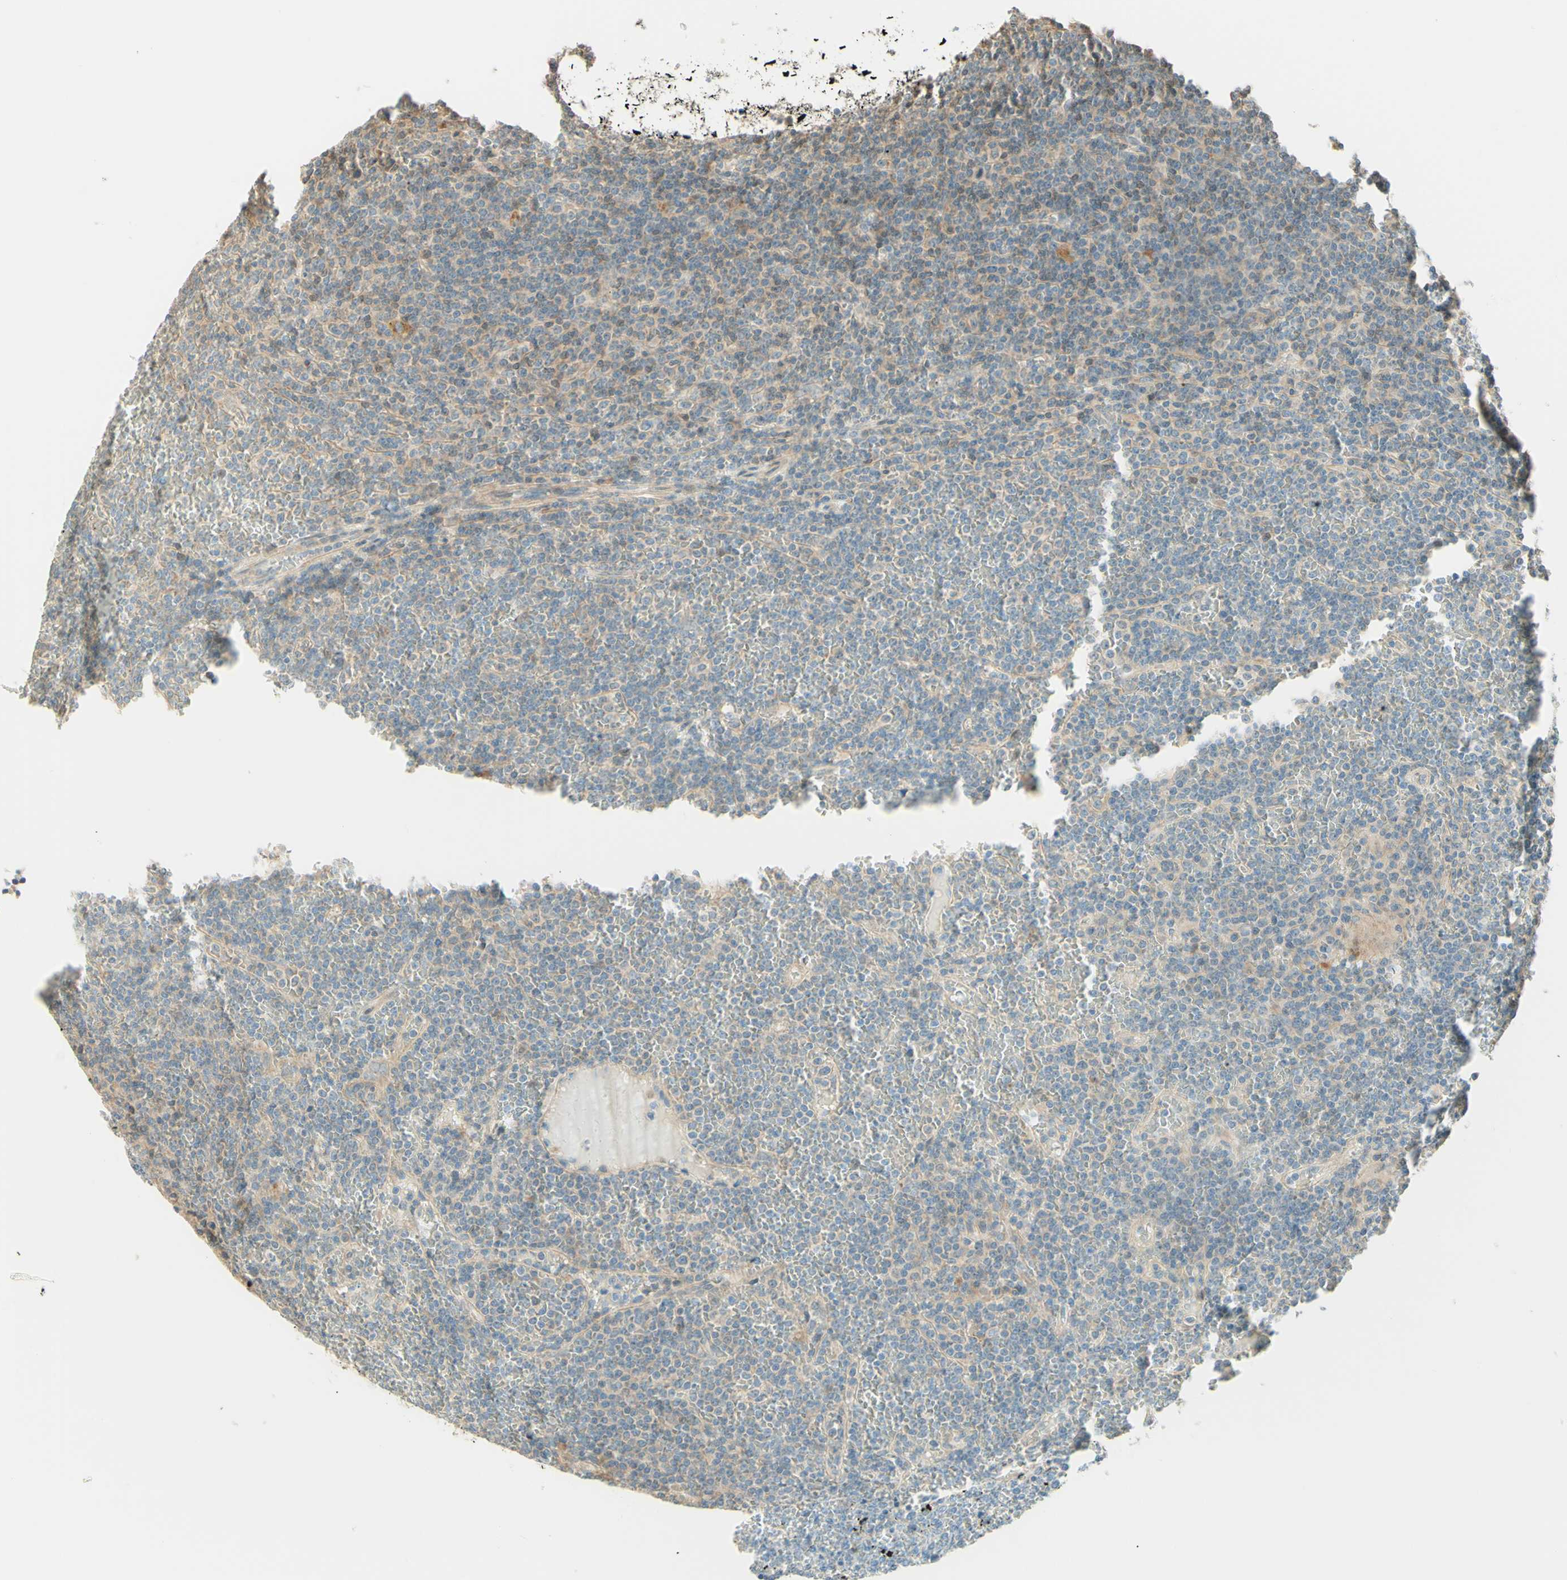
{"staining": {"intensity": "weak", "quantity": ">75%", "location": "cytoplasmic/membranous"}, "tissue": "lymphoma", "cell_type": "Tumor cells", "image_type": "cancer", "snomed": [{"axis": "morphology", "description": "Malignant lymphoma, non-Hodgkin's type, Low grade"}, {"axis": "topography", "description": "Spleen"}], "caption": "About >75% of tumor cells in lymphoma demonstrate weak cytoplasmic/membranous protein expression as visualized by brown immunohistochemical staining.", "gene": "PROM1", "patient": {"sex": "female", "age": 19}}